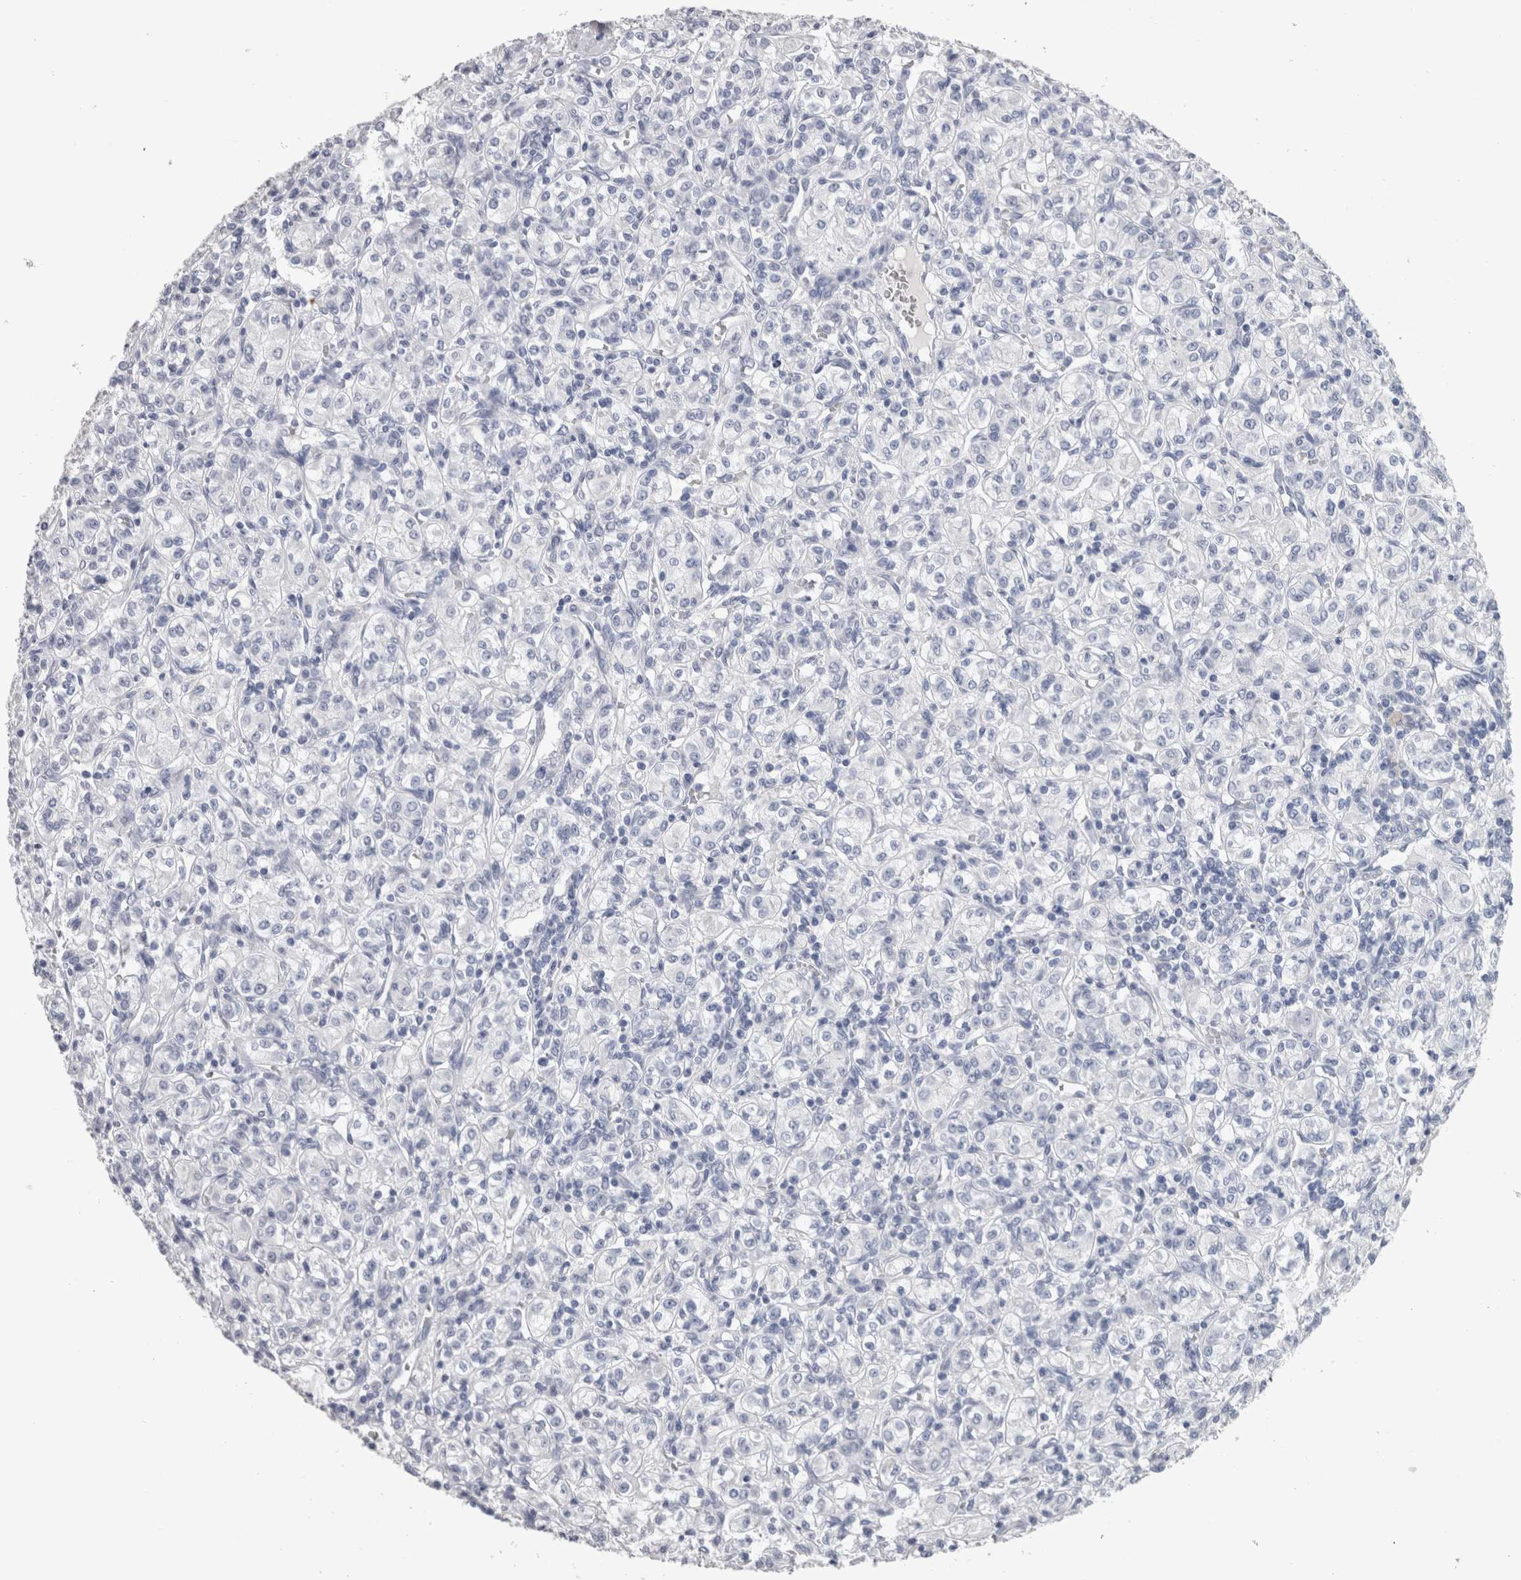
{"staining": {"intensity": "negative", "quantity": "none", "location": "none"}, "tissue": "renal cancer", "cell_type": "Tumor cells", "image_type": "cancer", "snomed": [{"axis": "morphology", "description": "Adenocarcinoma, NOS"}, {"axis": "topography", "description": "Kidney"}], "caption": "Histopathology image shows no protein staining in tumor cells of renal cancer tissue. (Stains: DAB (3,3'-diaminobenzidine) IHC with hematoxylin counter stain, Microscopy: brightfield microscopy at high magnification).", "gene": "CA8", "patient": {"sex": "male", "age": 77}}